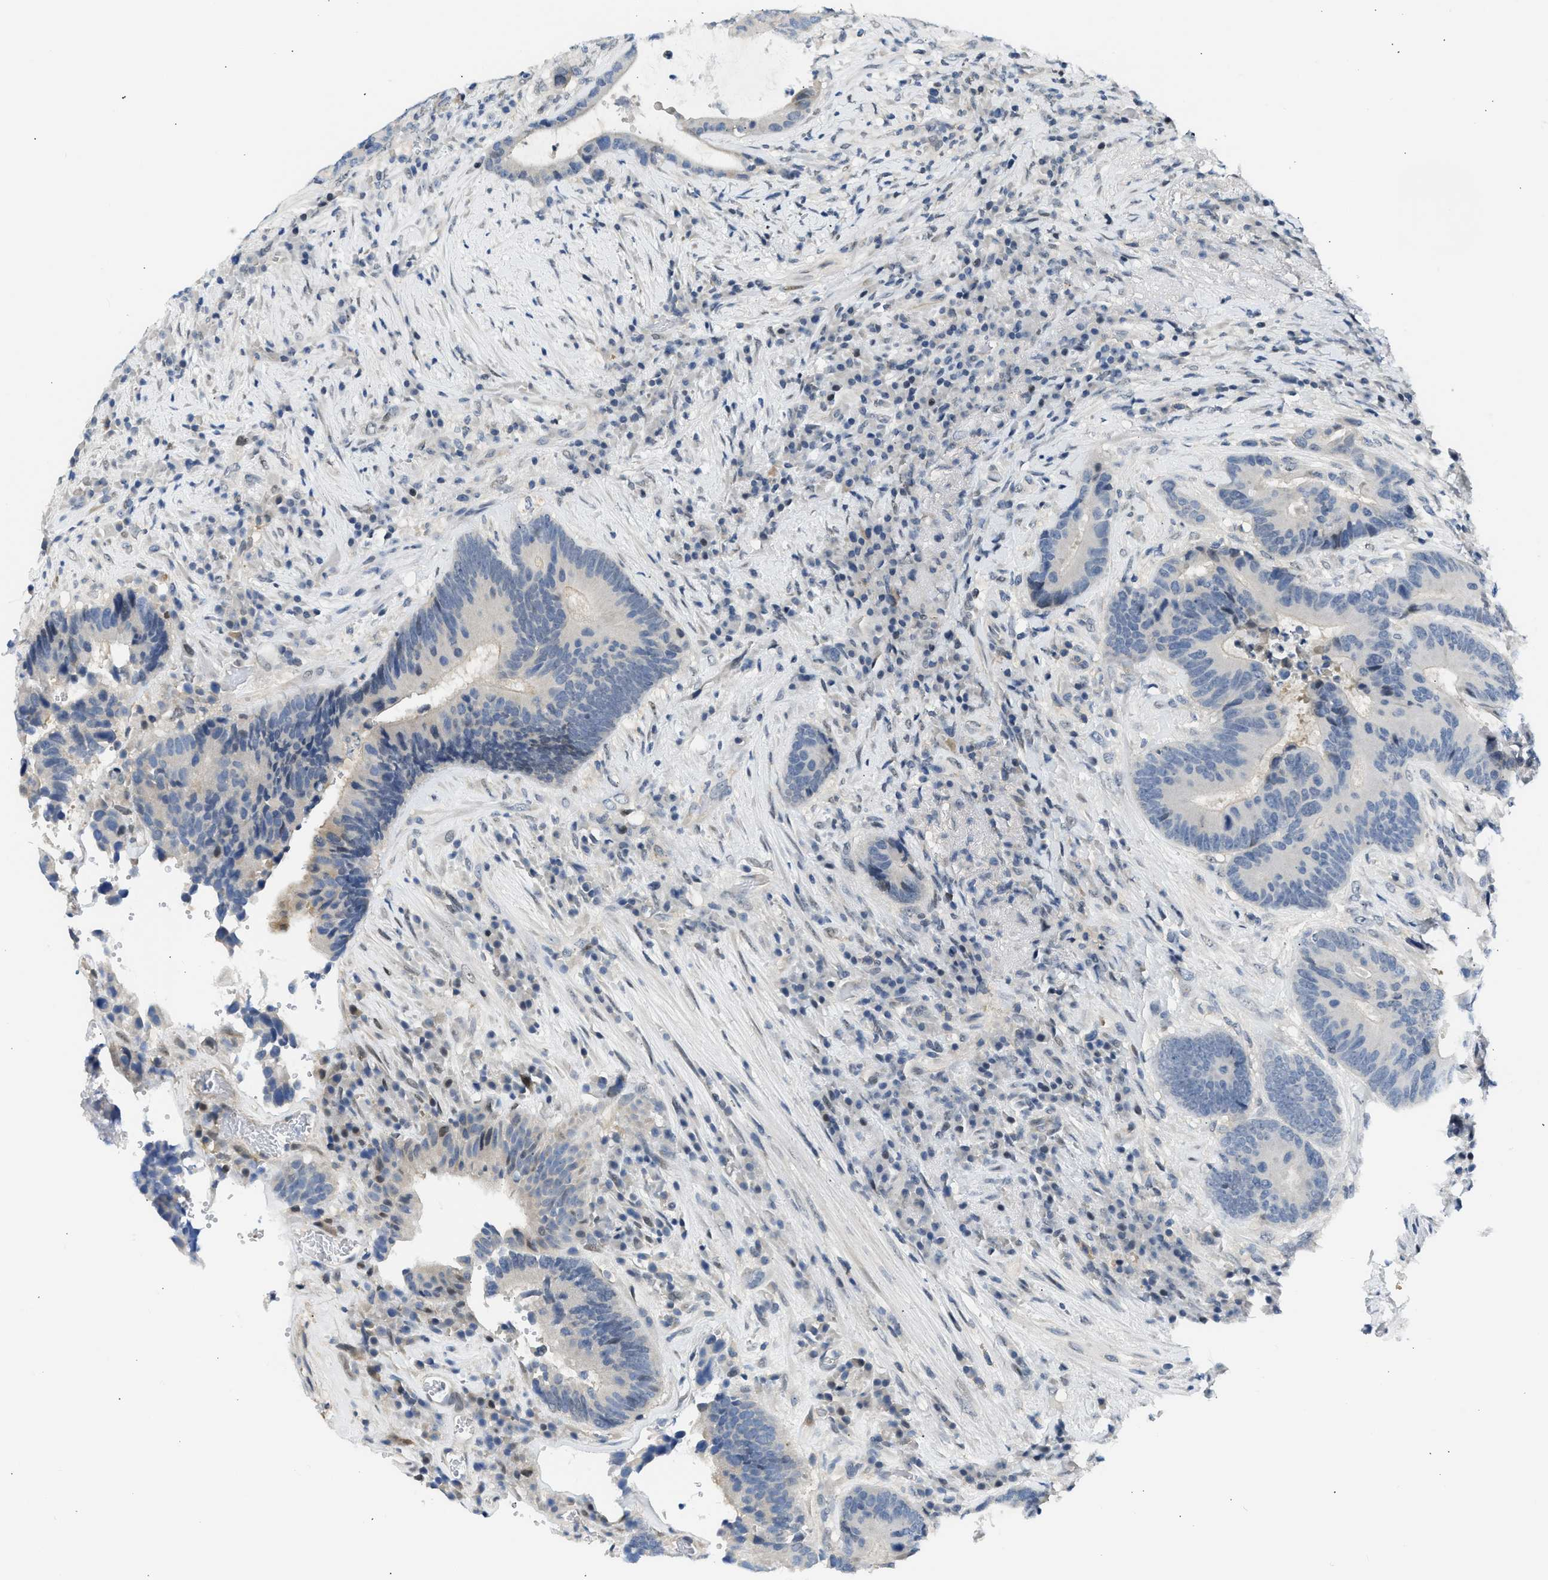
{"staining": {"intensity": "negative", "quantity": "none", "location": "none"}, "tissue": "colorectal cancer", "cell_type": "Tumor cells", "image_type": "cancer", "snomed": [{"axis": "morphology", "description": "Adenocarcinoma, NOS"}, {"axis": "topography", "description": "Rectum"}], "caption": "An image of human colorectal adenocarcinoma is negative for staining in tumor cells.", "gene": "OLIG3", "patient": {"sex": "female", "age": 89}}